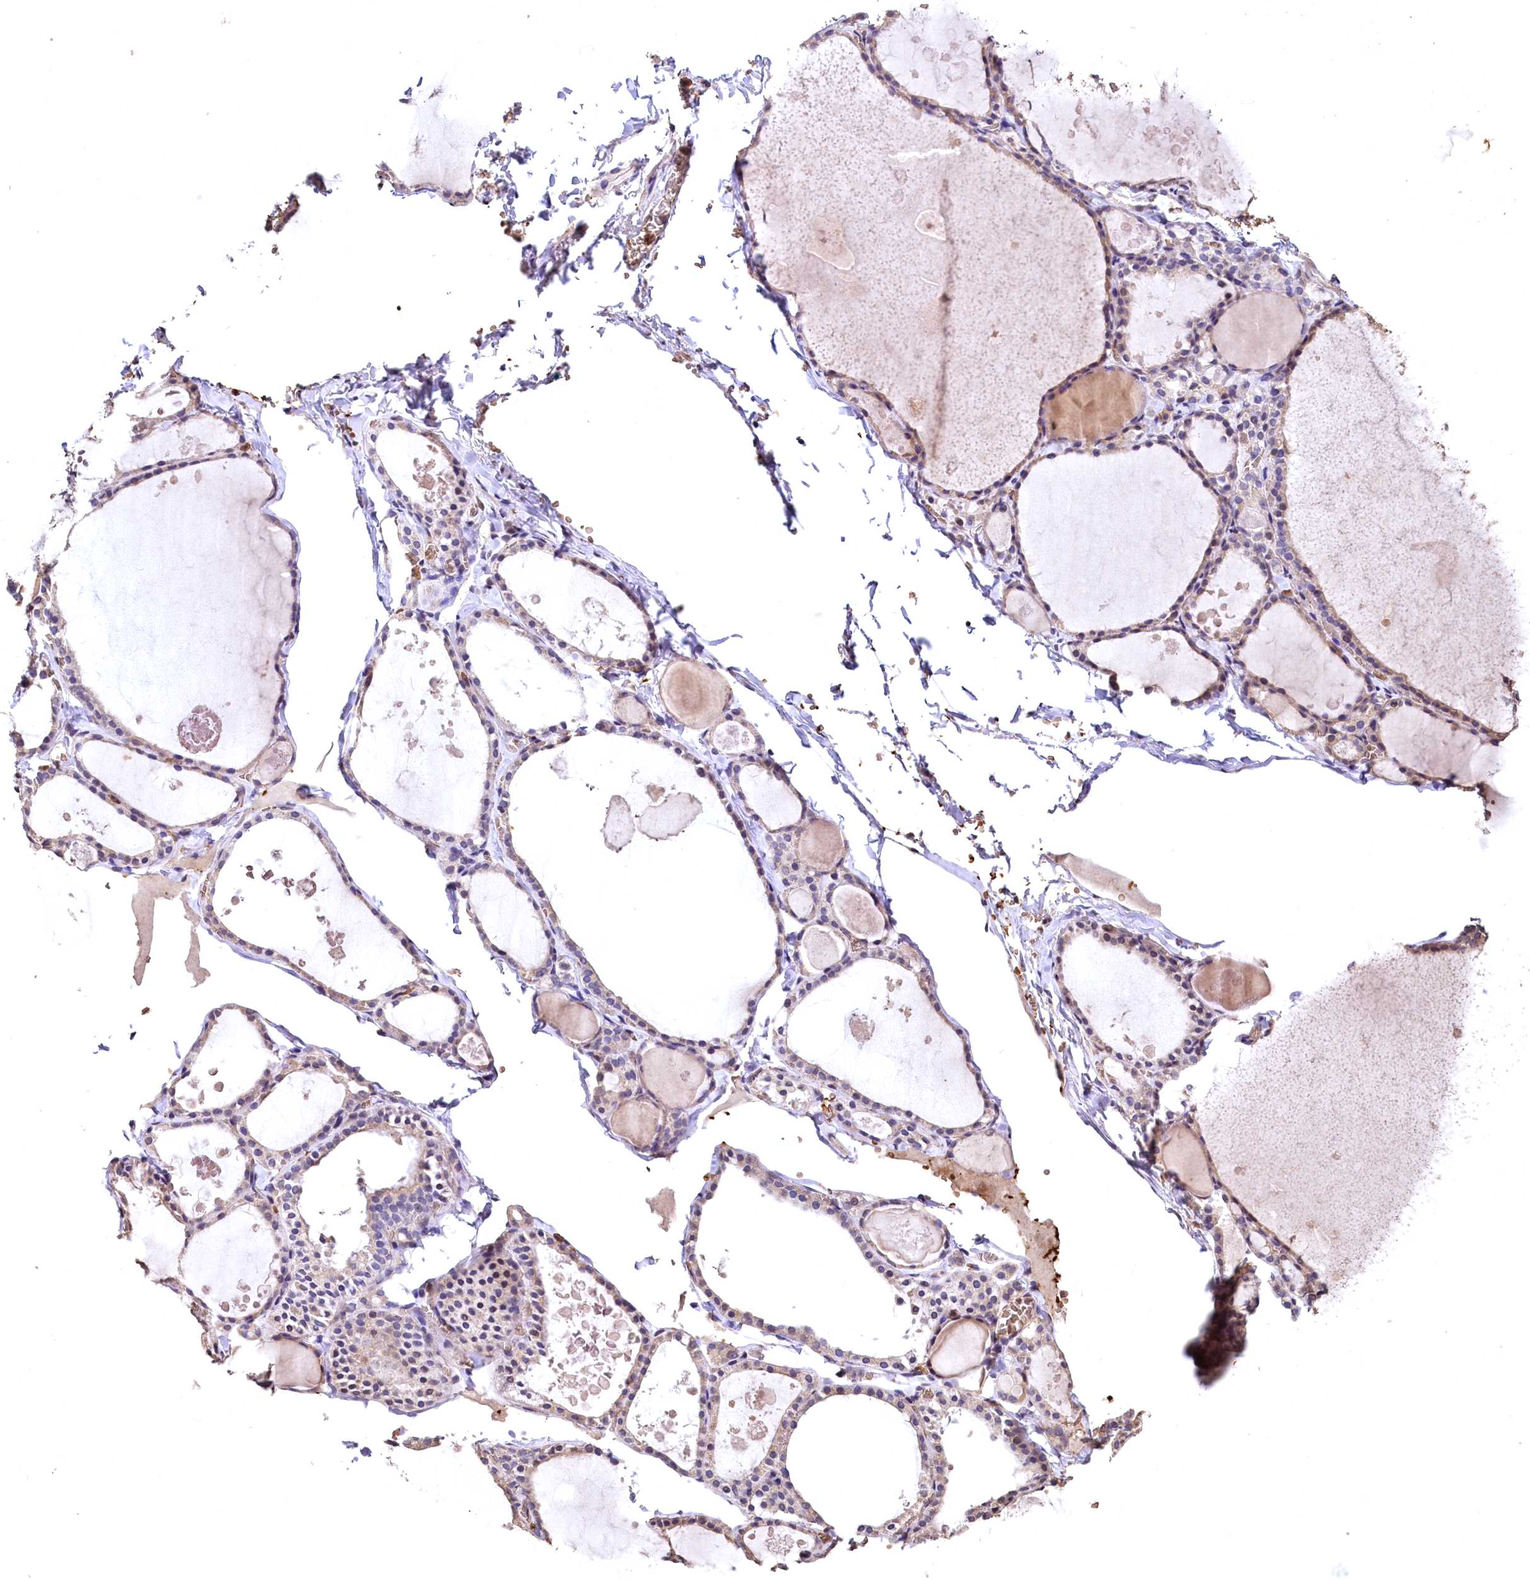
{"staining": {"intensity": "weak", "quantity": "<25%", "location": "cytoplasmic/membranous"}, "tissue": "thyroid gland", "cell_type": "Glandular cells", "image_type": "normal", "snomed": [{"axis": "morphology", "description": "Normal tissue, NOS"}, {"axis": "topography", "description": "Thyroid gland"}], "caption": "Human thyroid gland stained for a protein using immunohistochemistry exhibits no expression in glandular cells.", "gene": "SPTA1", "patient": {"sex": "male", "age": 56}}